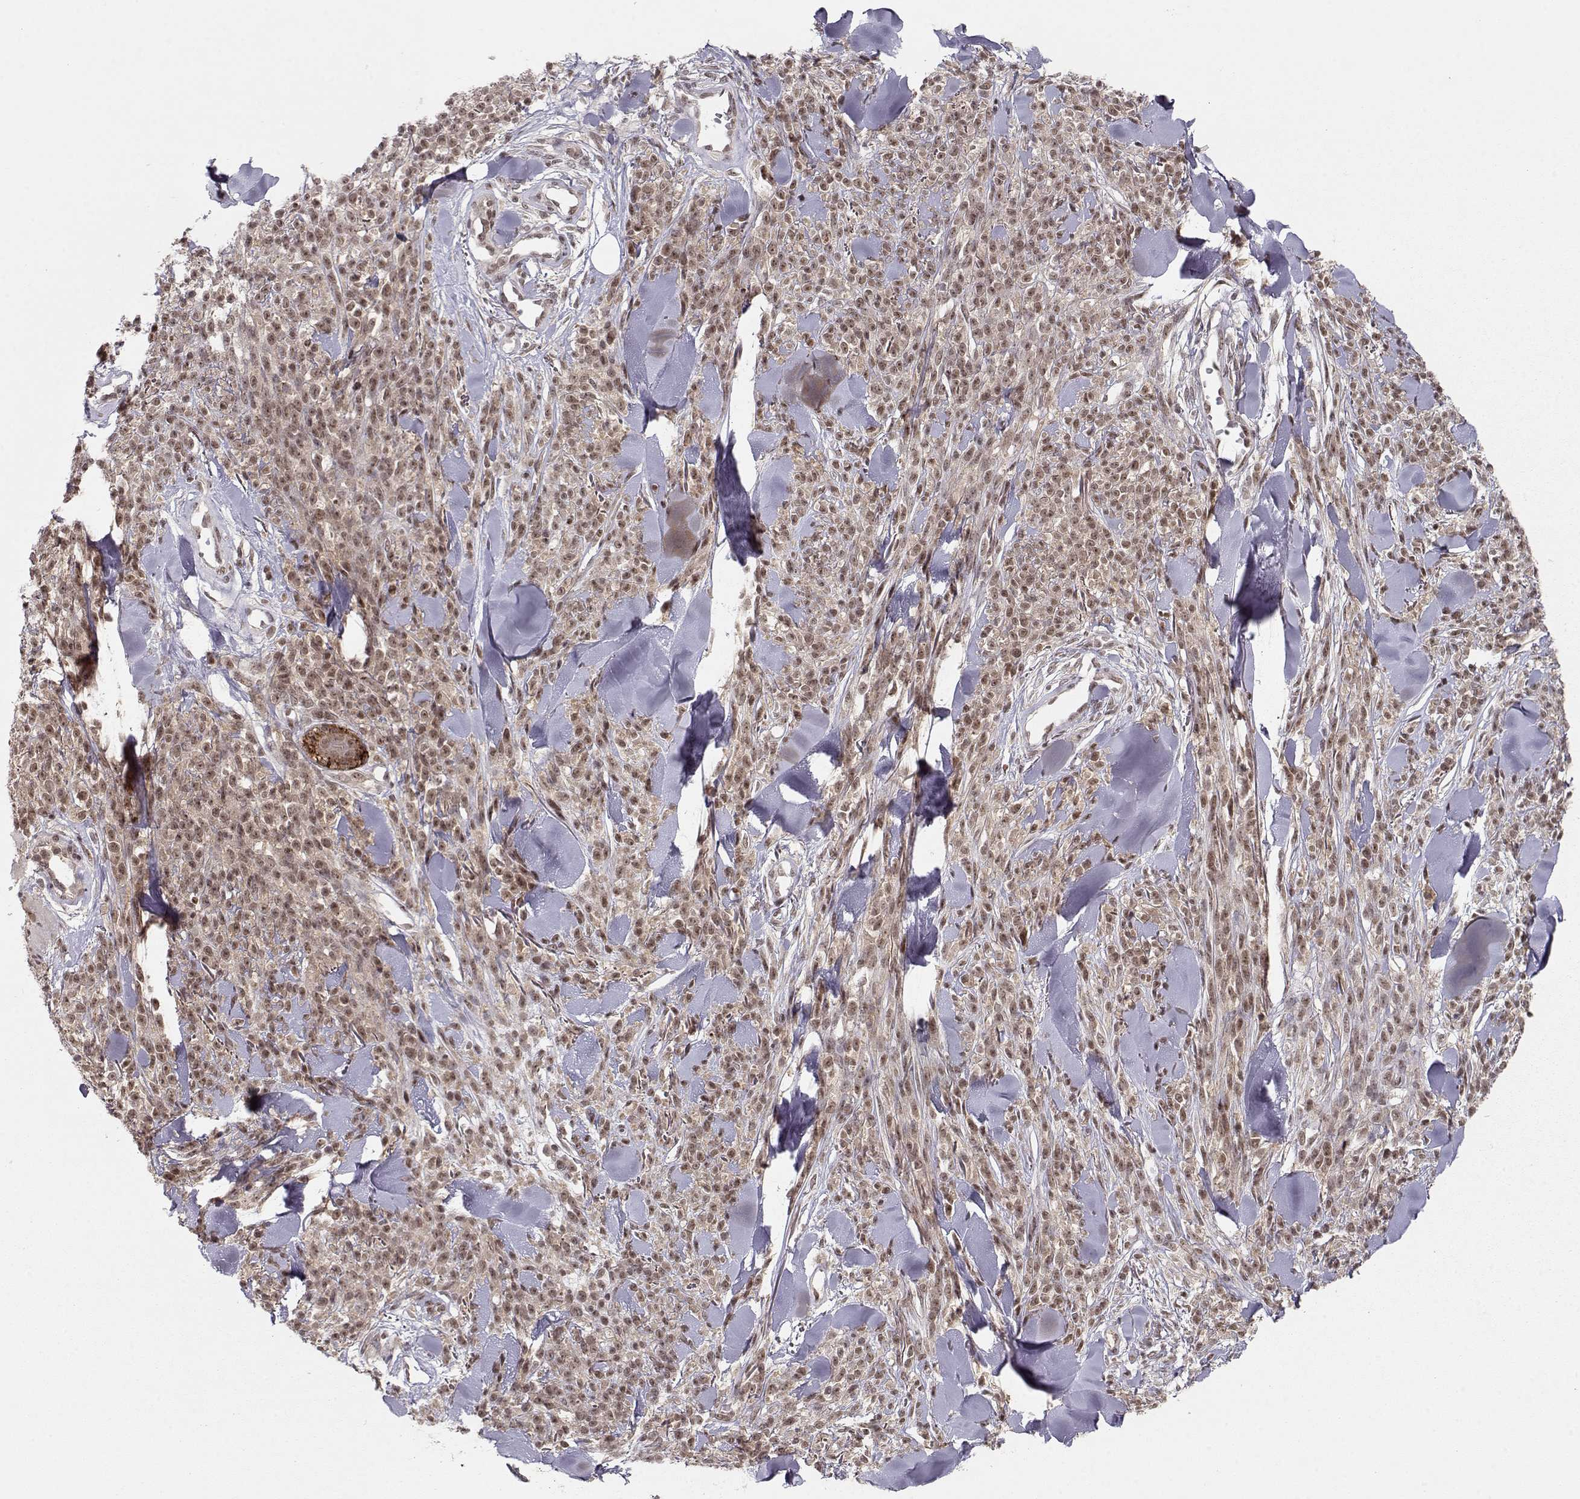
{"staining": {"intensity": "moderate", "quantity": ">75%", "location": "nuclear"}, "tissue": "melanoma", "cell_type": "Tumor cells", "image_type": "cancer", "snomed": [{"axis": "morphology", "description": "Malignant melanoma, NOS"}, {"axis": "topography", "description": "Skin"}, {"axis": "topography", "description": "Skin of trunk"}], "caption": "About >75% of tumor cells in malignant melanoma display moderate nuclear protein staining as visualized by brown immunohistochemical staining.", "gene": "CSNK2A1", "patient": {"sex": "male", "age": 74}}